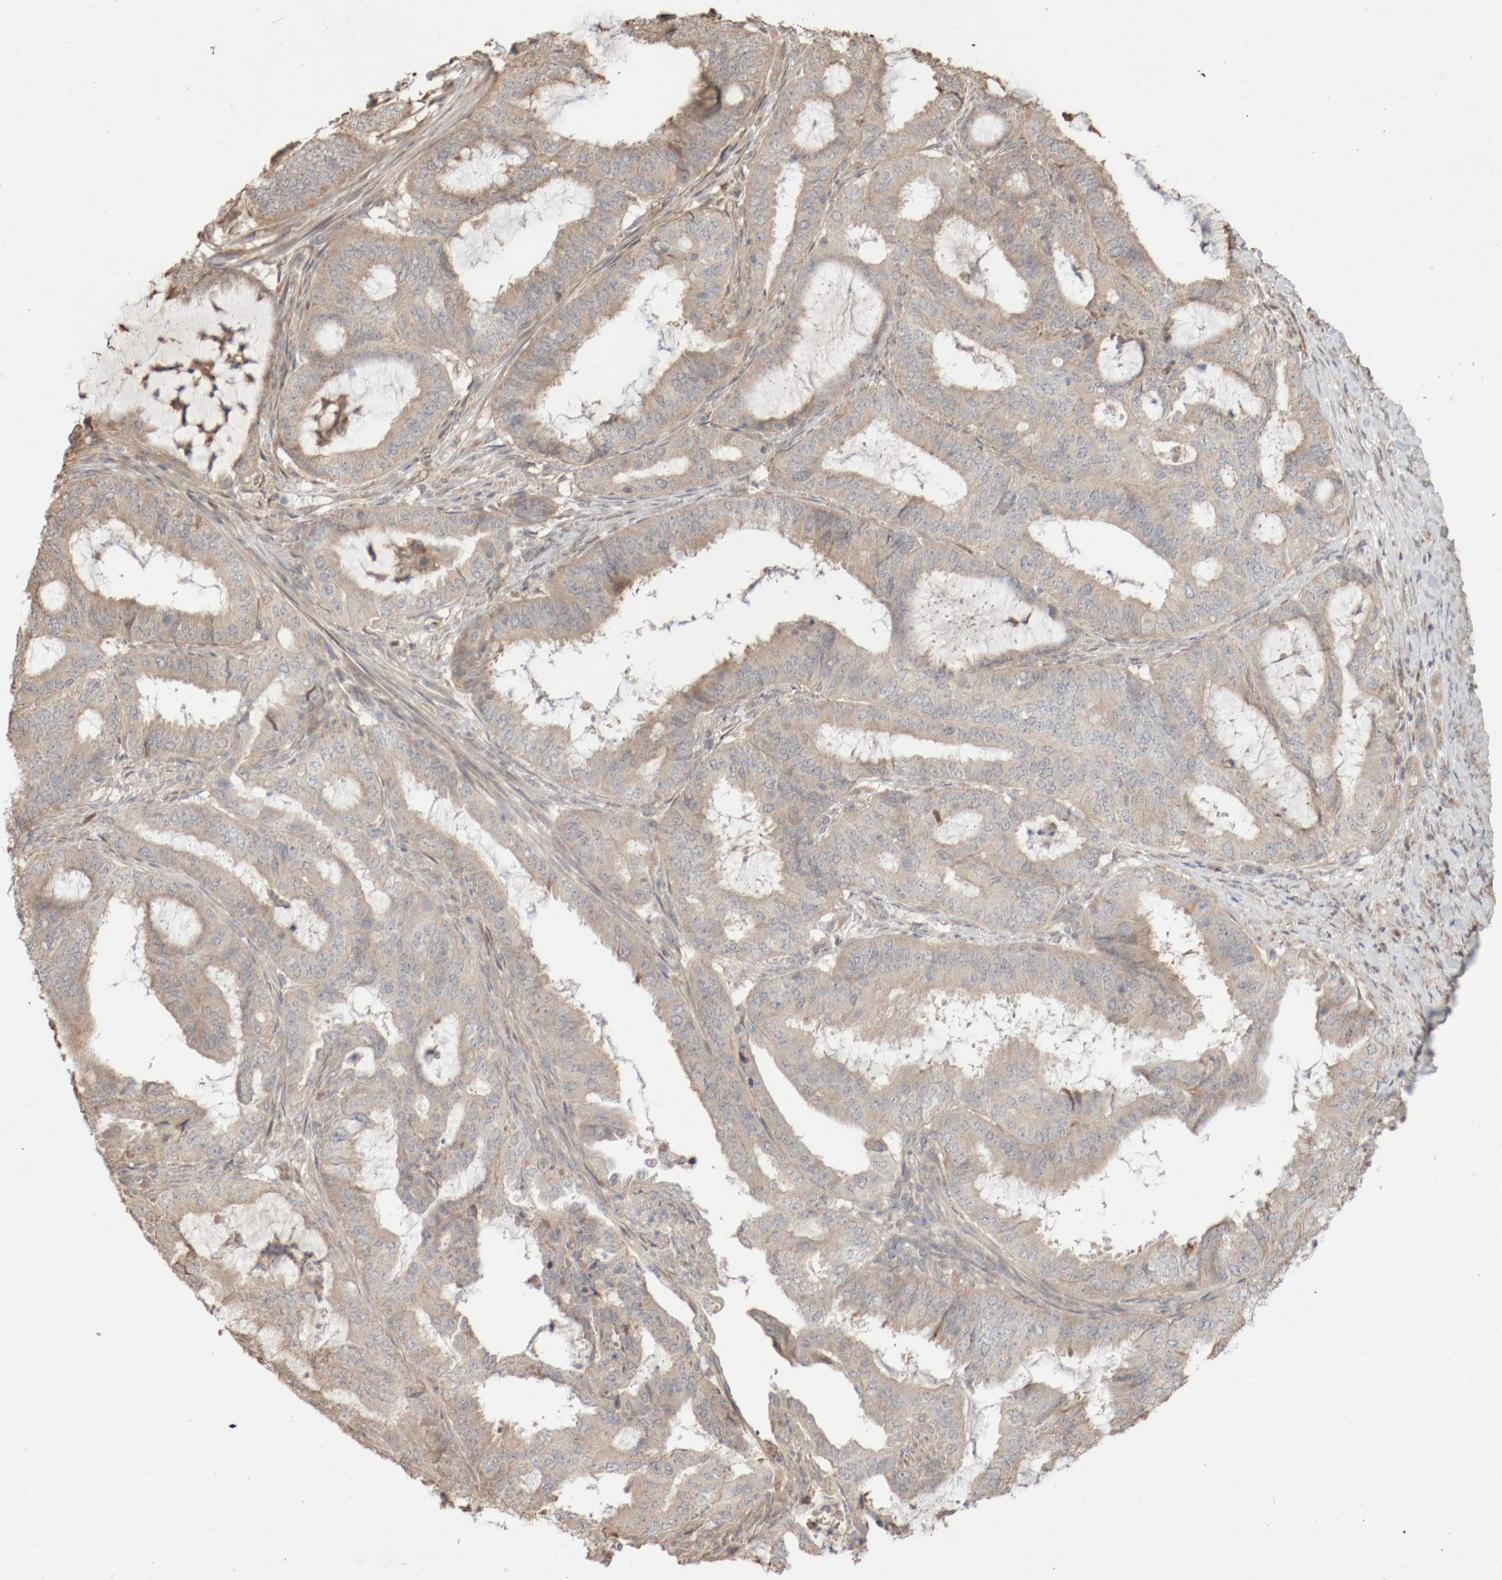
{"staining": {"intensity": "weak", "quantity": "25%-75%", "location": "cytoplasmic/membranous"}, "tissue": "endometrial cancer", "cell_type": "Tumor cells", "image_type": "cancer", "snomed": [{"axis": "morphology", "description": "Adenocarcinoma, NOS"}, {"axis": "topography", "description": "Endometrium"}], "caption": "Endometrial adenocarcinoma stained with a brown dye demonstrates weak cytoplasmic/membranous positive expression in about 25%-75% of tumor cells.", "gene": "DPH7", "patient": {"sex": "female", "age": 51}}